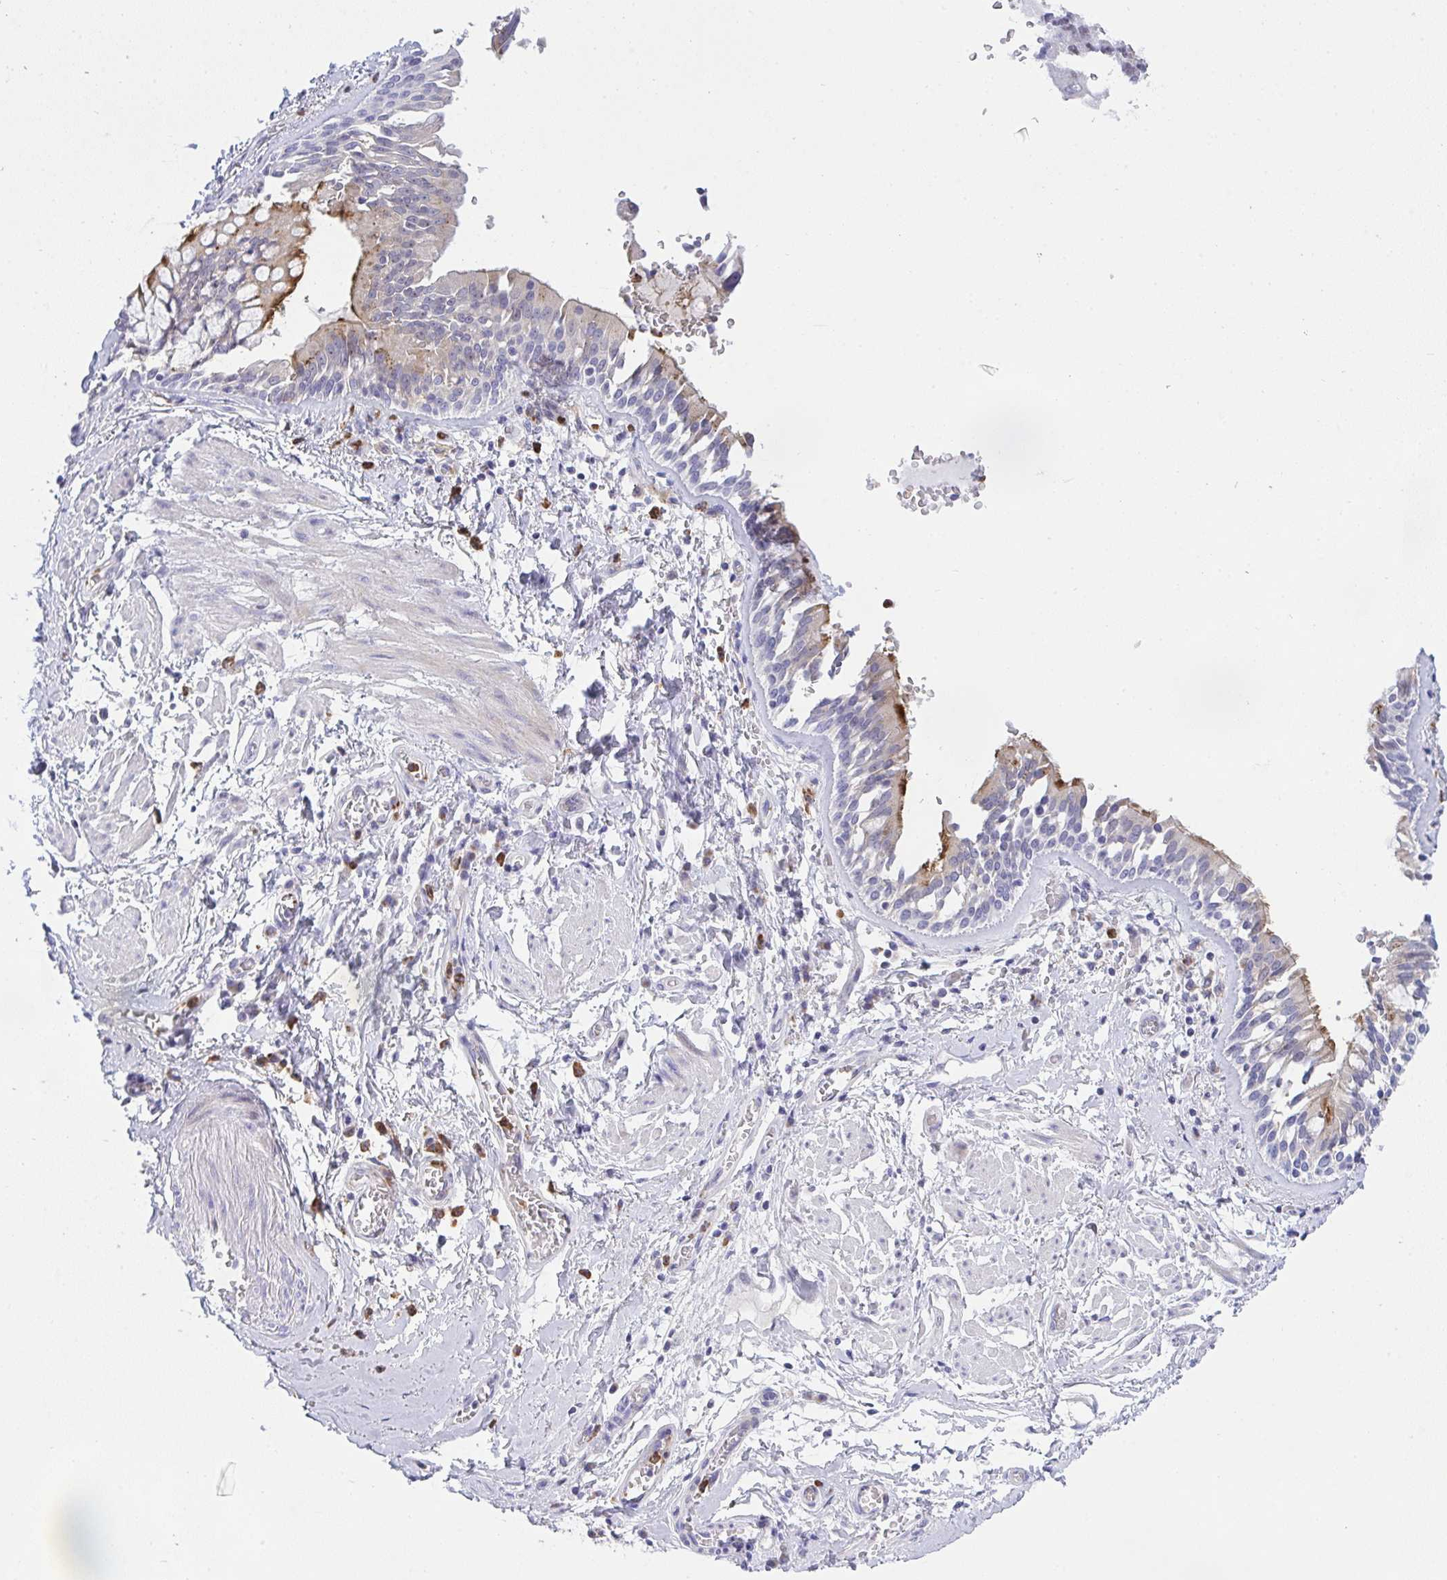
{"staining": {"intensity": "negative", "quantity": "none", "location": "none"}, "tissue": "adipose tissue", "cell_type": "Adipocytes", "image_type": "normal", "snomed": [{"axis": "morphology", "description": "Normal tissue, NOS"}, {"axis": "morphology", "description": "Degeneration, NOS"}, {"axis": "topography", "description": "Cartilage tissue"}, {"axis": "topography", "description": "Lung"}], "caption": "Photomicrograph shows no significant protein staining in adipocytes of benign adipose tissue.", "gene": "ZNF554", "patient": {"sex": "female", "age": 61}}